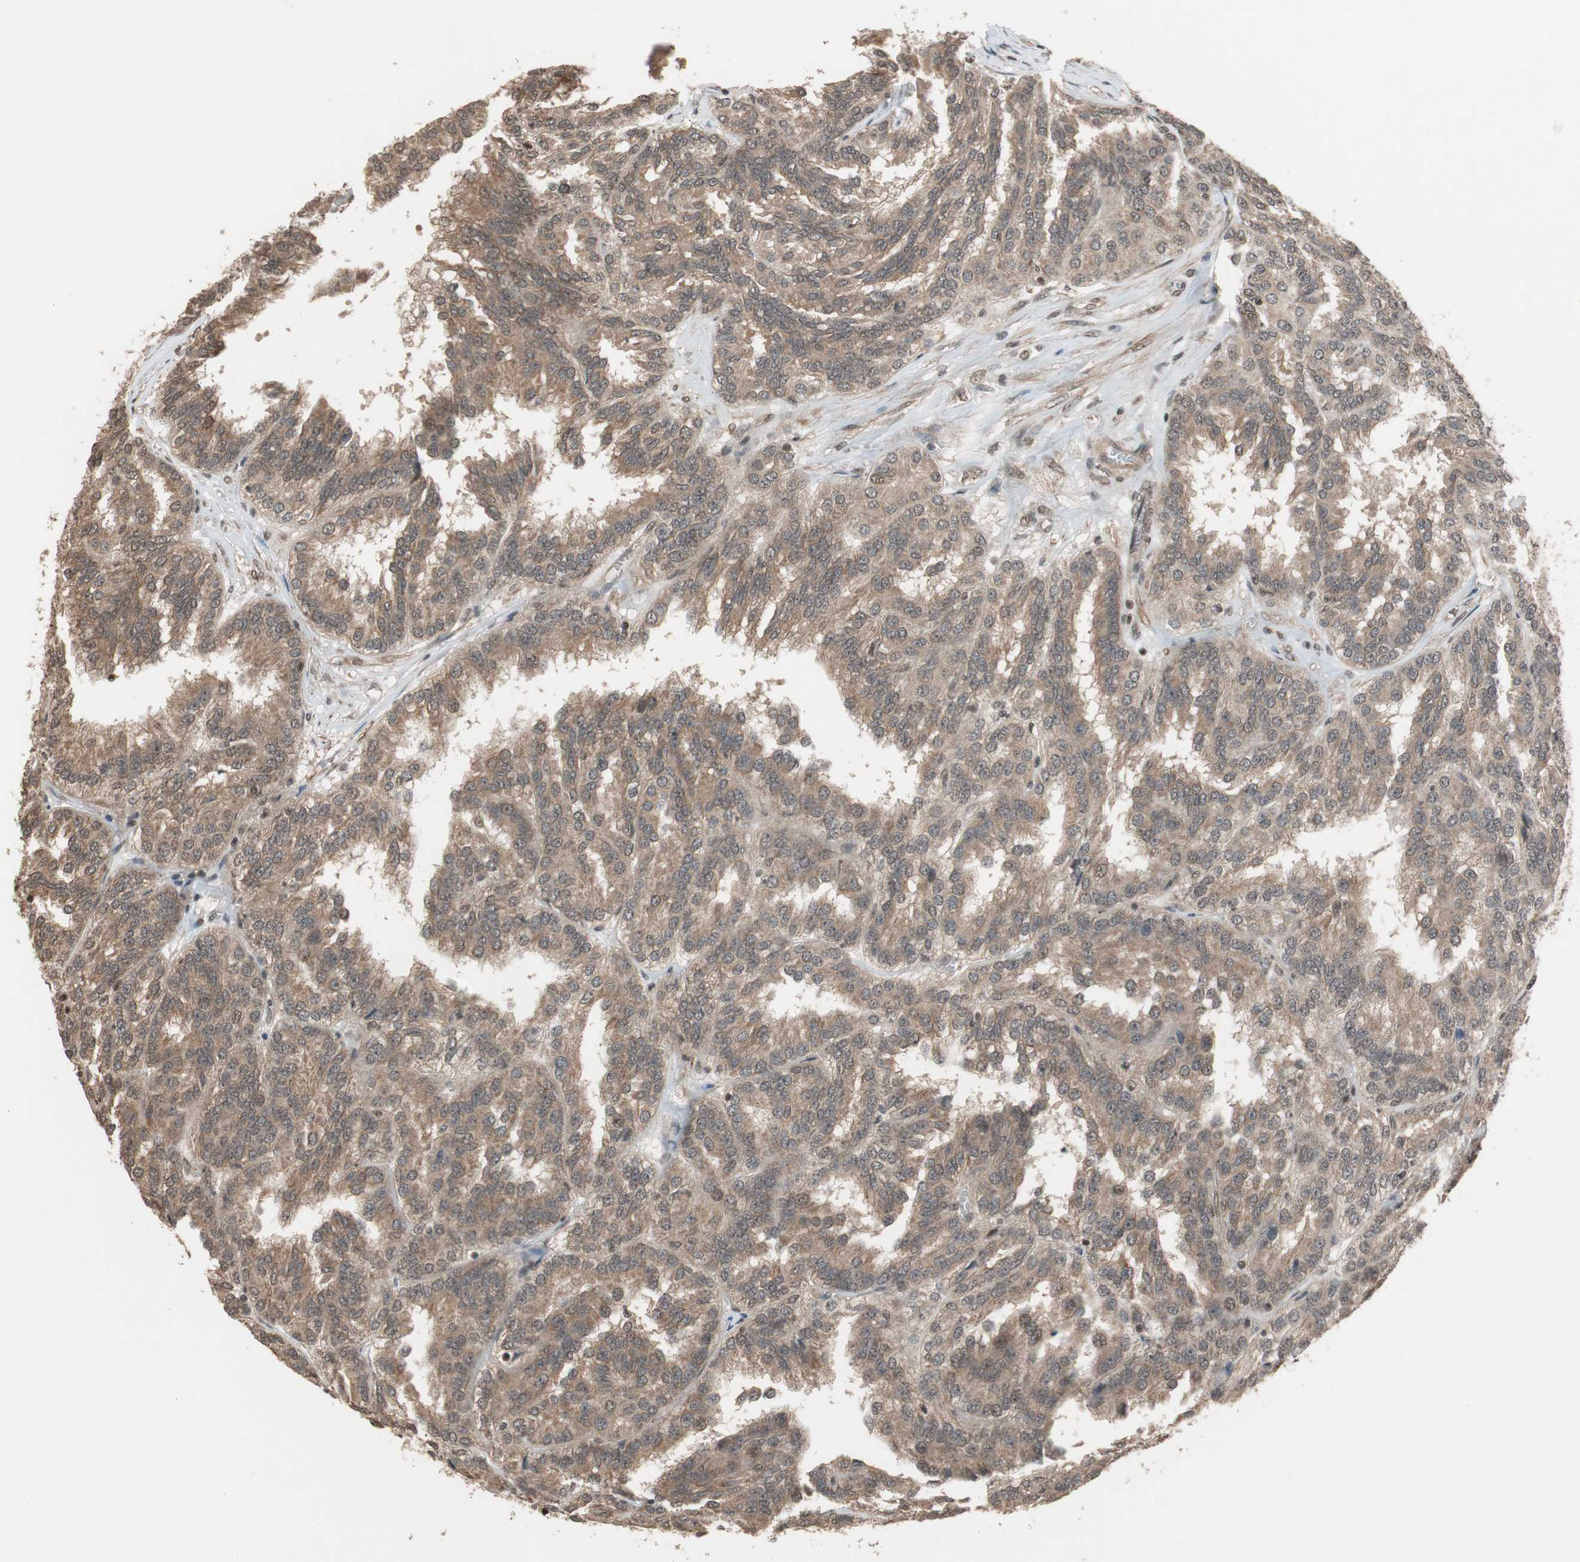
{"staining": {"intensity": "weak", "quantity": ">75%", "location": "cytoplasmic/membranous"}, "tissue": "renal cancer", "cell_type": "Tumor cells", "image_type": "cancer", "snomed": [{"axis": "morphology", "description": "Adenocarcinoma, NOS"}, {"axis": "topography", "description": "Kidney"}], "caption": "This is a photomicrograph of IHC staining of adenocarcinoma (renal), which shows weak expression in the cytoplasmic/membranous of tumor cells.", "gene": "DRAP1", "patient": {"sex": "male", "age": 46}}